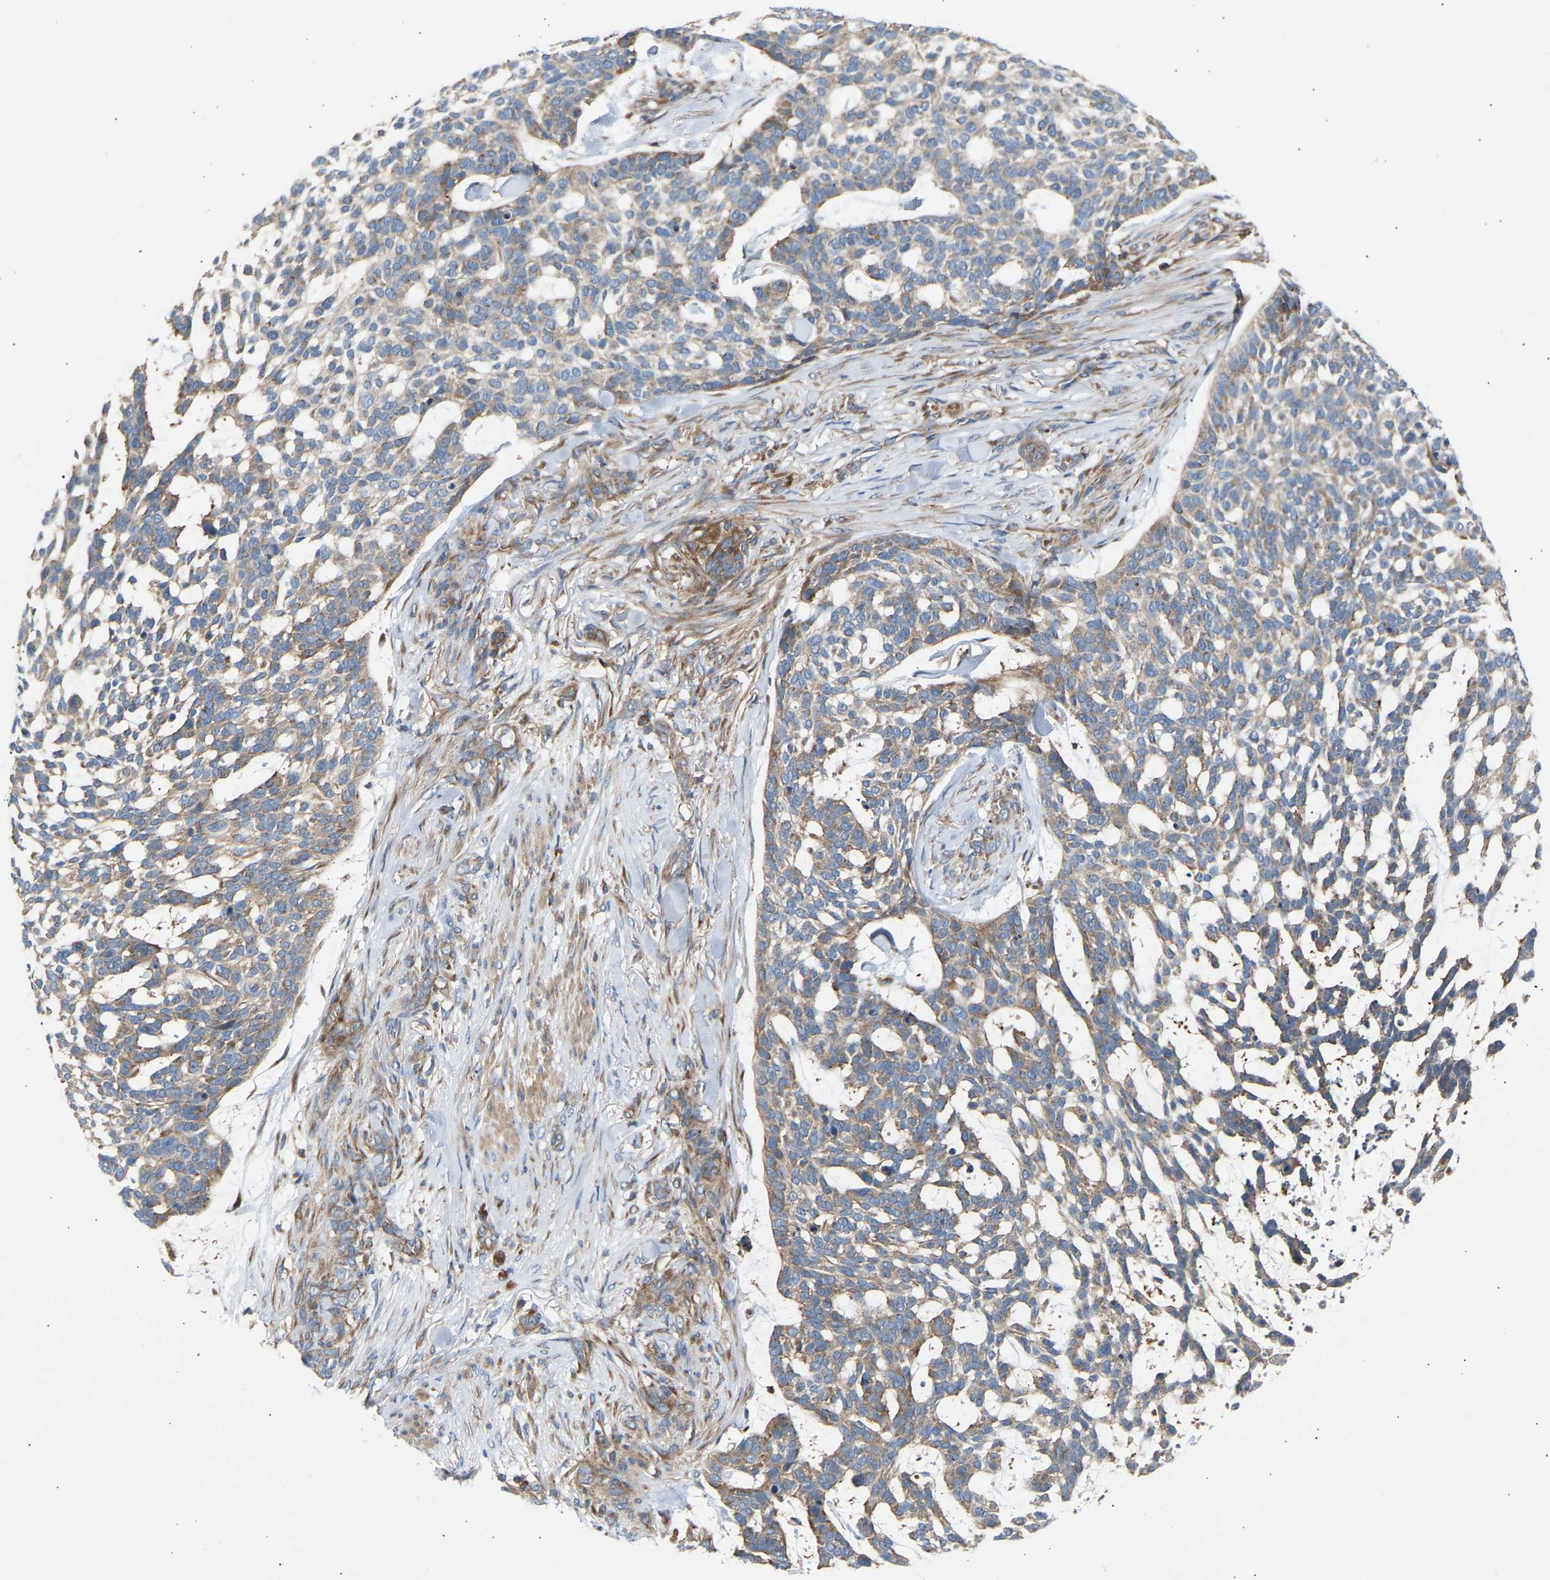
{"staining": {"intensity": "weak", "quantity": ">75%", "location": "cytoplasmic/membranous"}, "tissue": "skin cancer", "cell_type": "Tumor cells", "image_type": "cancer", "snomed": [{"axis": "morphology", "description": "Basal cell carcinoma"}, {"axis": "topography", "description": "Skin"}], "caption": "Tumor cells display weak cytoplasmic/membranous expression in approximately >75% of cells in skin cancer.", "gene": "GCN1", "patient": {"sex": "female", "age": 64}}